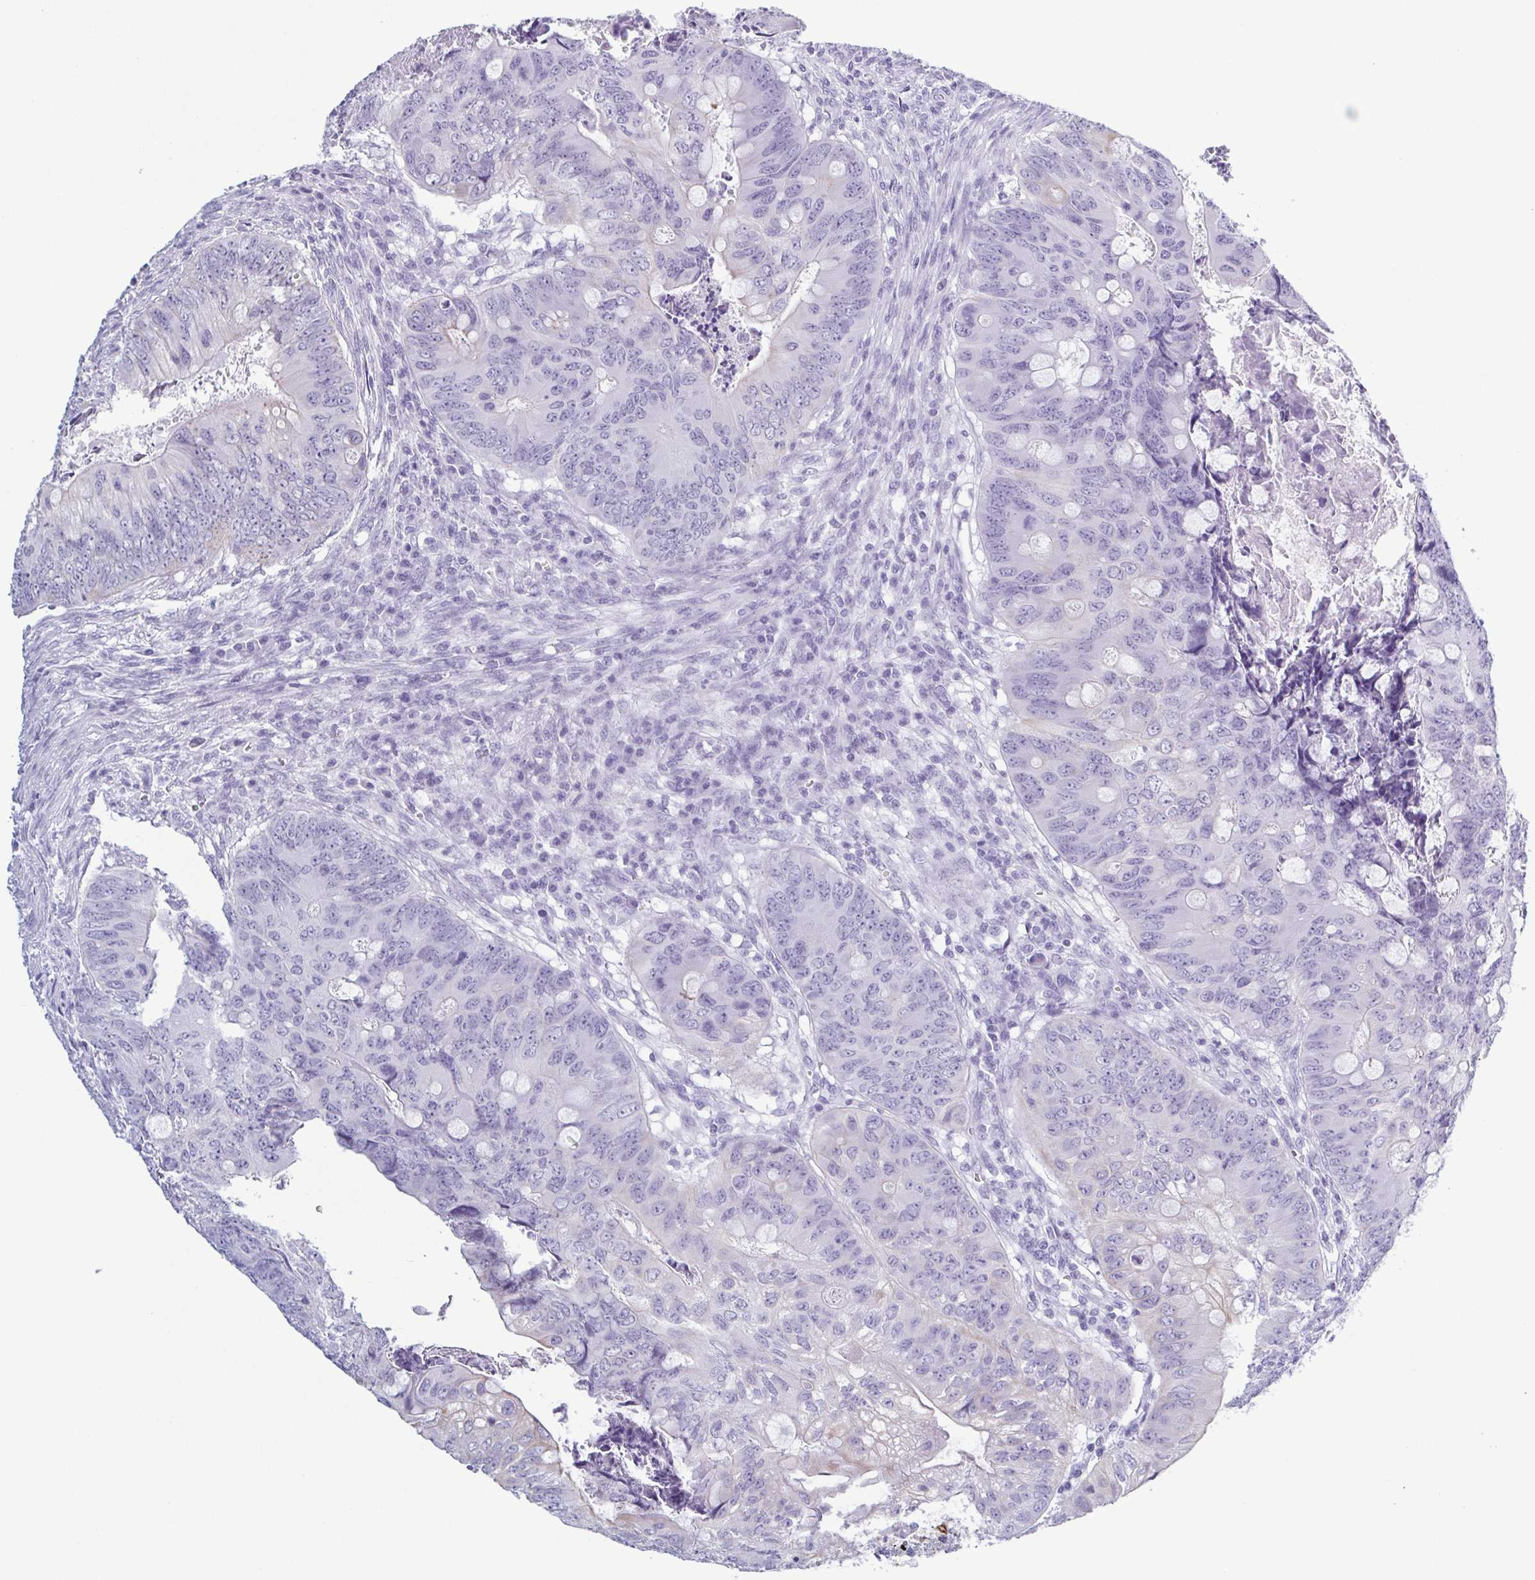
{"staining": {"intensity": "negative", "quantity": "none", "location": "none"}, "tissue": "colorectal cancer", "cell_type": "Tumor cells", "image_type": "cancer", "snomed": [{"axis": "morphology", "description": "Adenocarcinoma, NOS"}, {"axis": "topography", "description": "Colon"}], "caption": "This is a histopathology image of immunohistochemistry (IHC) staining of colorectal adenocarcinoma, which shows no staining in tumor cells.", "gene": "KRT10", "patient": {"sex": "female", "age": 74}}